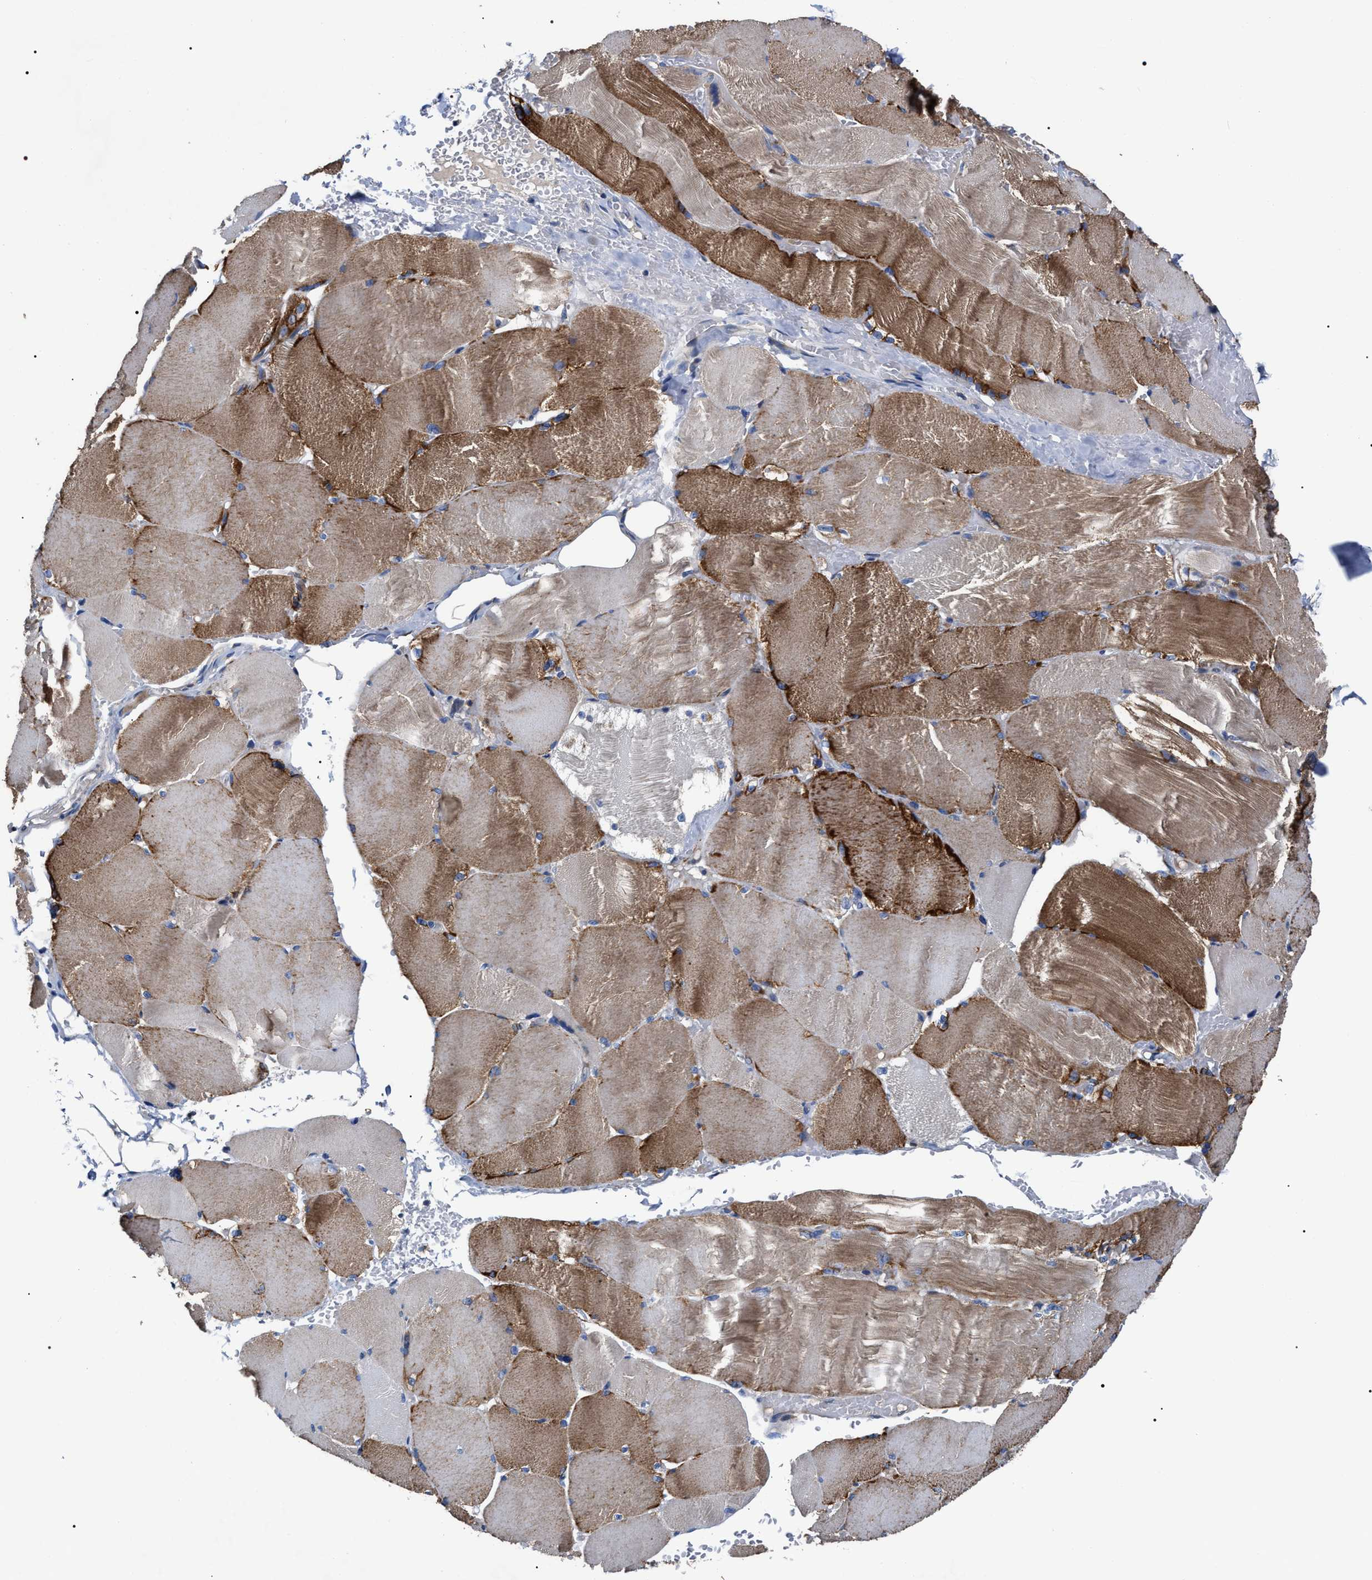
{"staining": {"intensity": "moderate", "quantity": ">75%", "location": "cytoplasmic/membranous"}, "tissue": "skeletal muscle", "cell_type": "Myocytes", "image_type": "normal", "snomed": [{"axis": "morphology", "description": "Normal tissue, NOS"}, {"axis": "topography", "description": "Skin"}, {"axis": "topography", "description": "Skeletal muscle"}], "caption": "DAB immunohistochemical staining of benign skeletal muscle reveals moderate cytoplasmic/membranous protein expression in about >75% of myocytes.", "gene": "MACC1", "patient": {"sex": "male", "age": 83}}